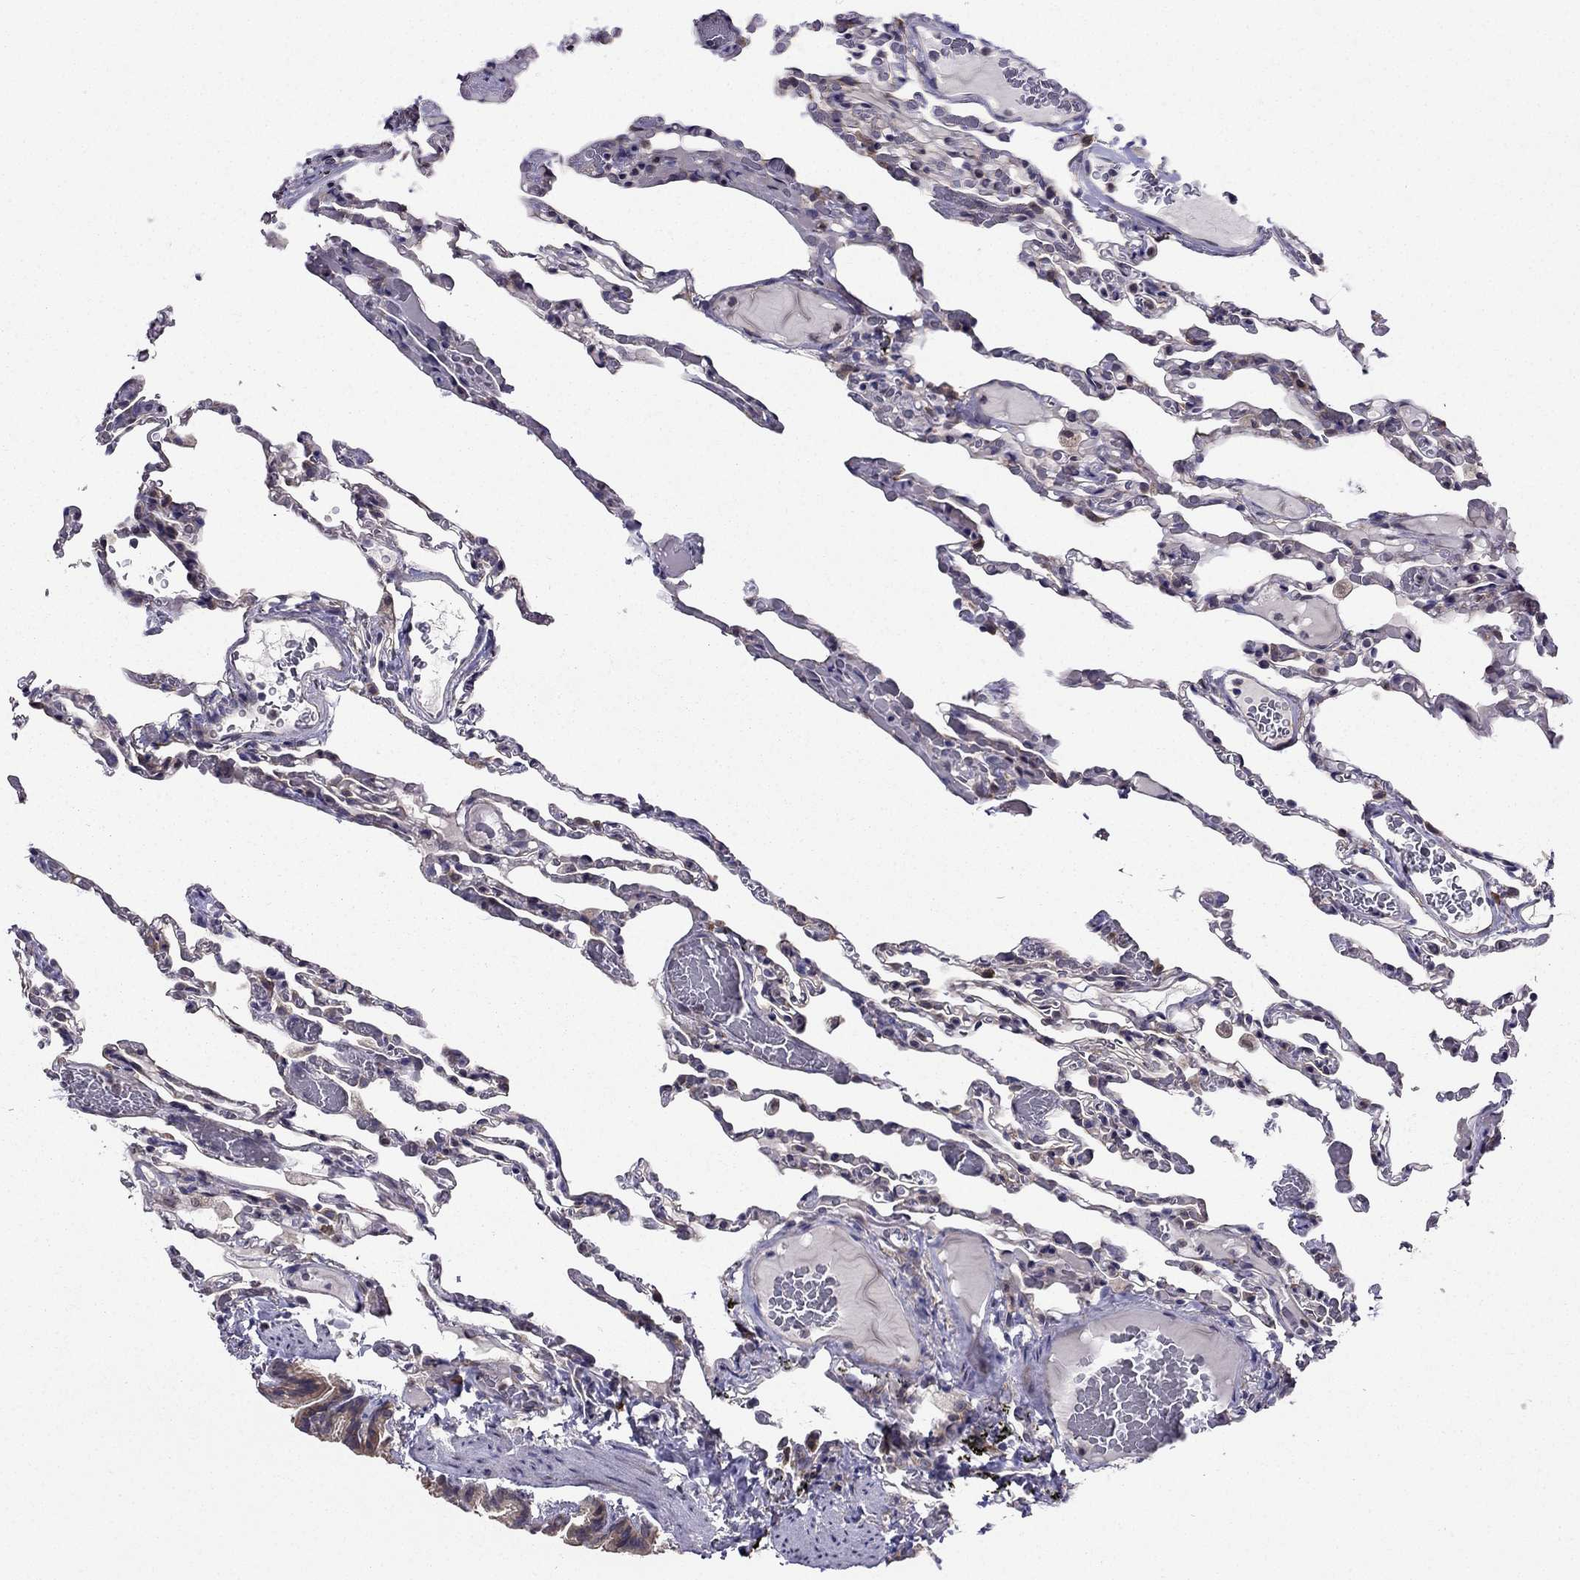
{"staining": {"intensity": "weak", "quantity": "<25%", "location": "cytoplasmic/membranous"}, "tissue": "lung", "cell_type": "Alveolar cells", "image_type": "normal", "snomed": [{"axis": "morphology", "description": "Normal tissue, NOS"}, {"axis": "topography", "description": "Lung"}], "caption": "Immunohistochemistry histopathology image of normal human lung stained for a protein (brown), which reveals no positivity in alveolar cells.", "gene": "ARHGEF28", "patient": {"sex": "female", "age": 43}}